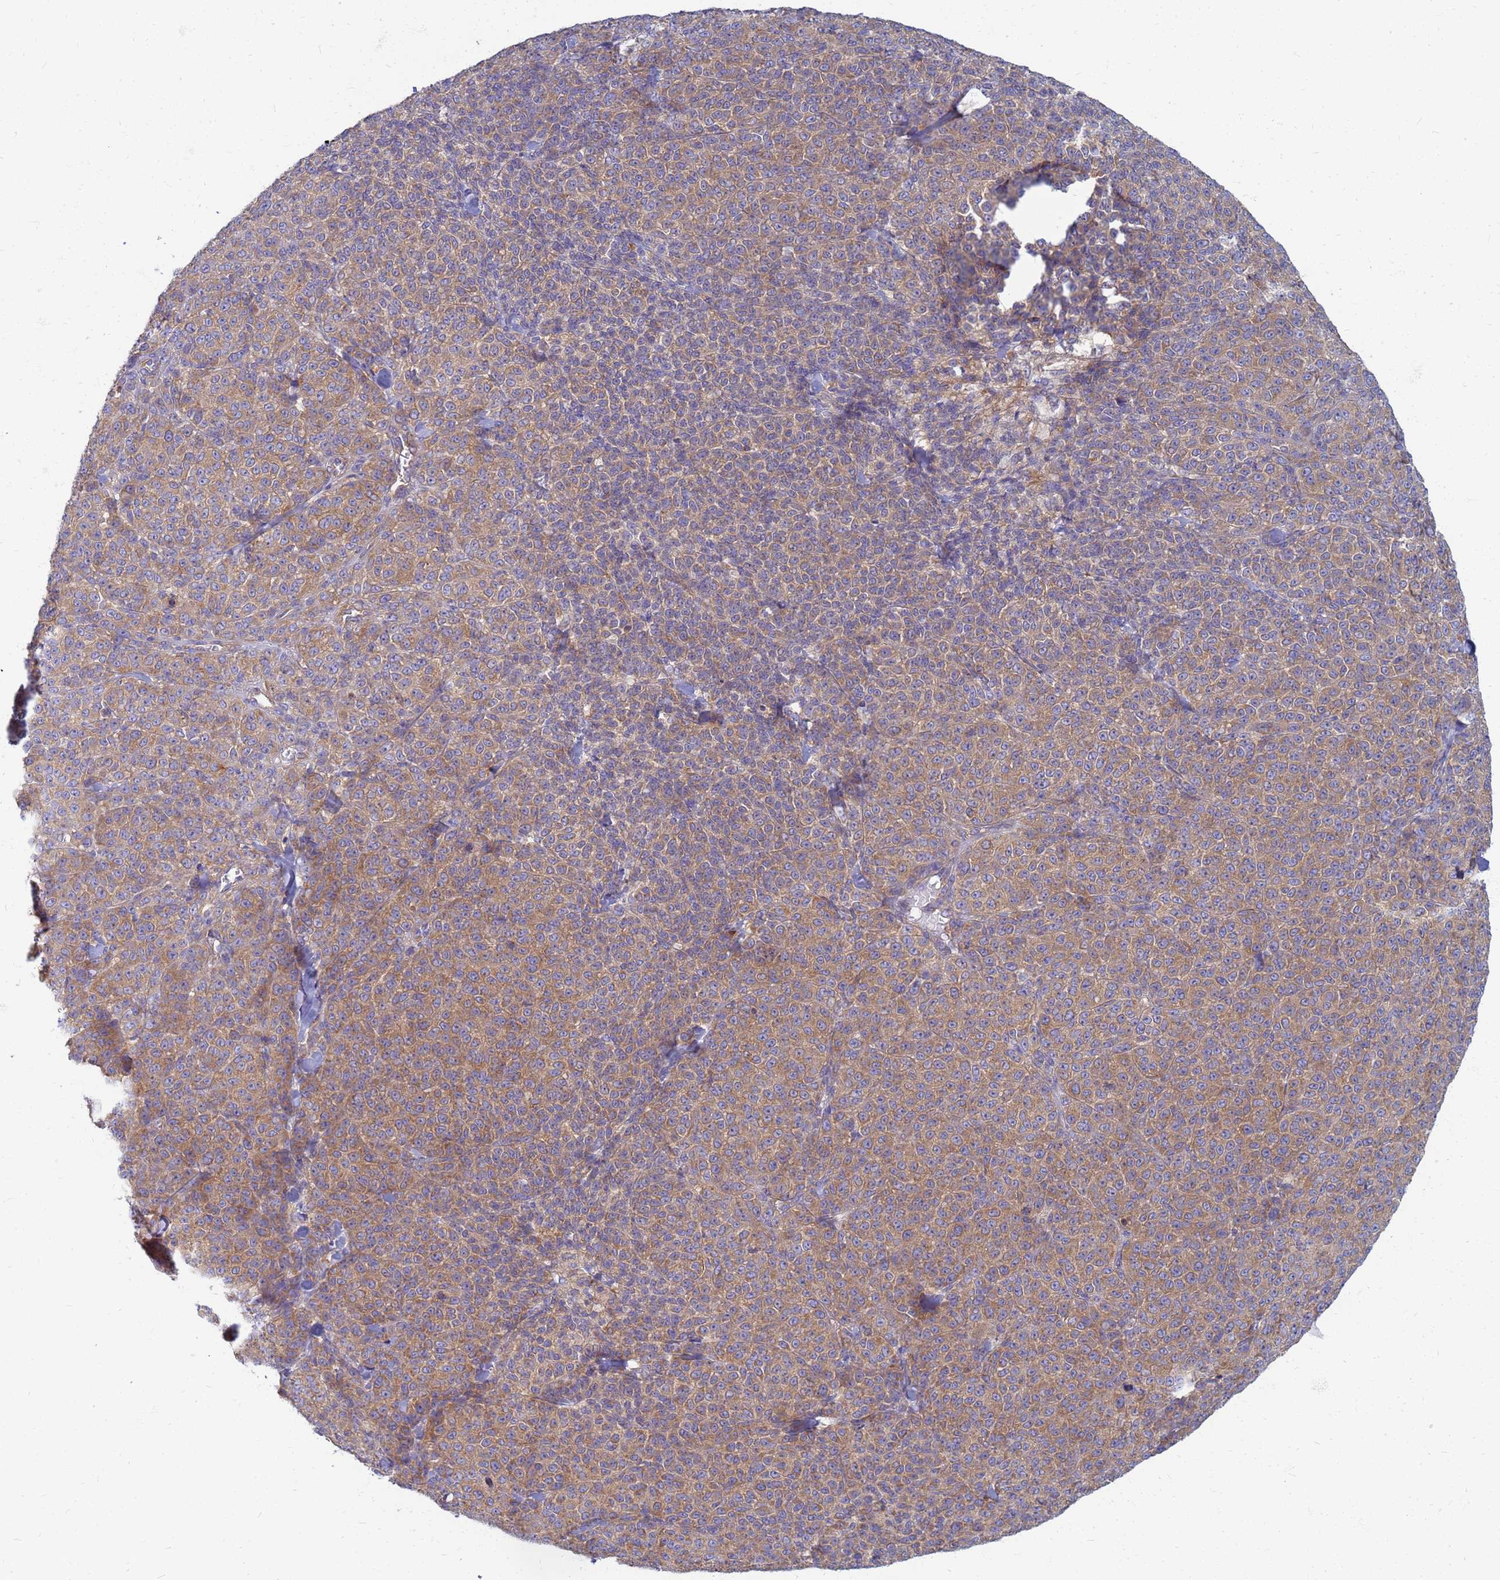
{"staining": {"intensity": "moderate", "quantity": ">75%", "location": "cytoplasmic/membranous"}, "tissue": "melanoma", "cell_type": "Tumor cells", "image_type": "cancer", "snomed": [{"axis": "morphology", "description": "Normal tissue, NOS"}, {"axis": "morphology", "description": "Malignant melanoma, NOS"}, {"axis": "topography", "description": "Skin"}], "caption": "Tumor cells reveal moderate cytoplasmic/membranous positivity in about >75% of cells in melanoma. Immunohistochemistry (ihc) stains the protein in brown and the nuclei are stained blue.", "gene": "EEA1", "patient": {"sex": "female", "age": 34}}